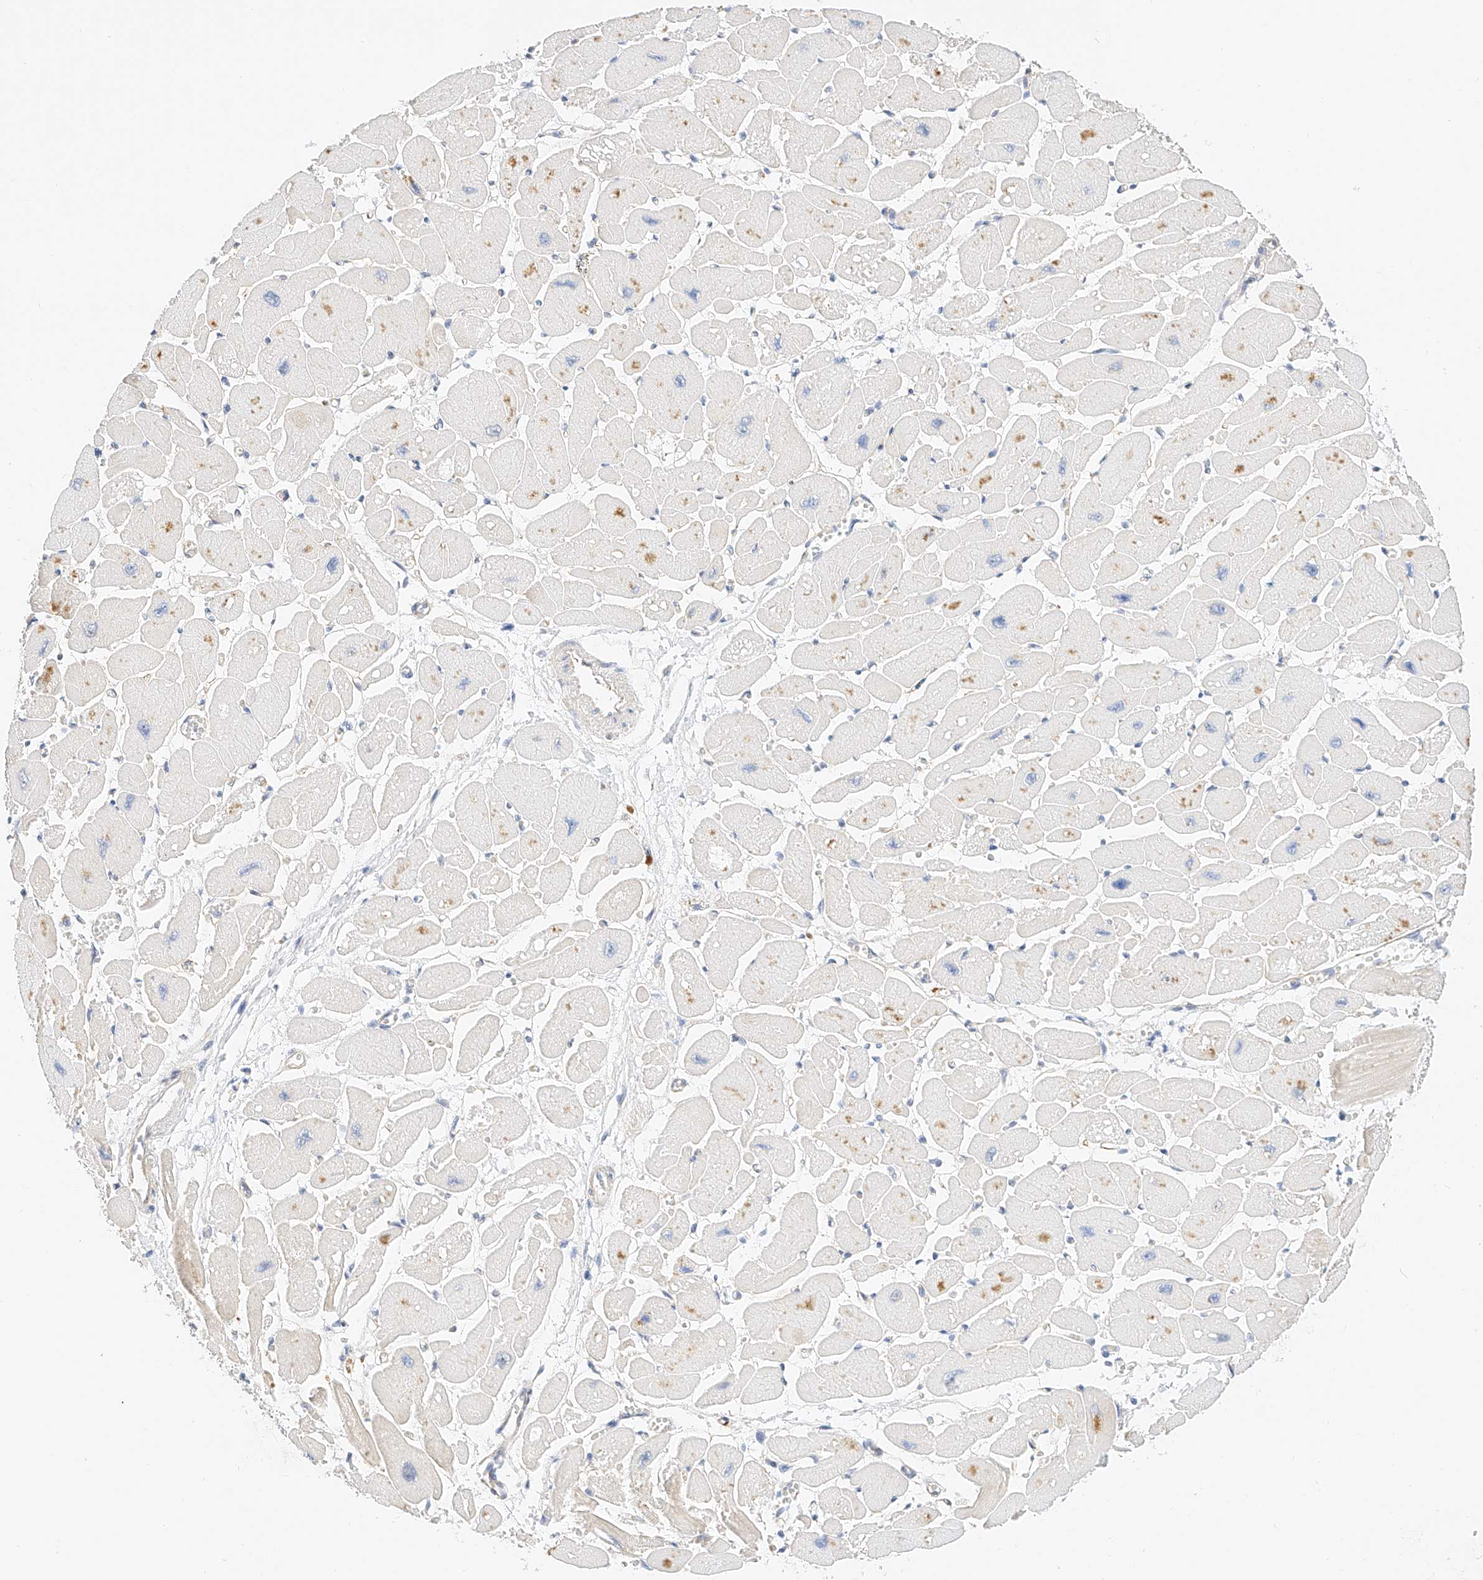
{"staining": {"intensity": "moderate", "quantity": "<25%", "location": "cytoplasmic/membranous"}, "tissue": "heart muscle", "cell_type": "Cardiomyocytes", "image_type": "normal", "snomed": [{"axis": "morphology", "description": "Normal tissue, NOS"}, {"axis": "topography", "description": "Heart"}], "caption": "Protein expression by immunohistochemistry (IHC) exhibits moderate cytoplasmic/membranous expression in approximately <25% of cardiomyocytes in benign heart muscle.", "gene": "CDCP2", "patient": {"sex": "female", "age": 54}}